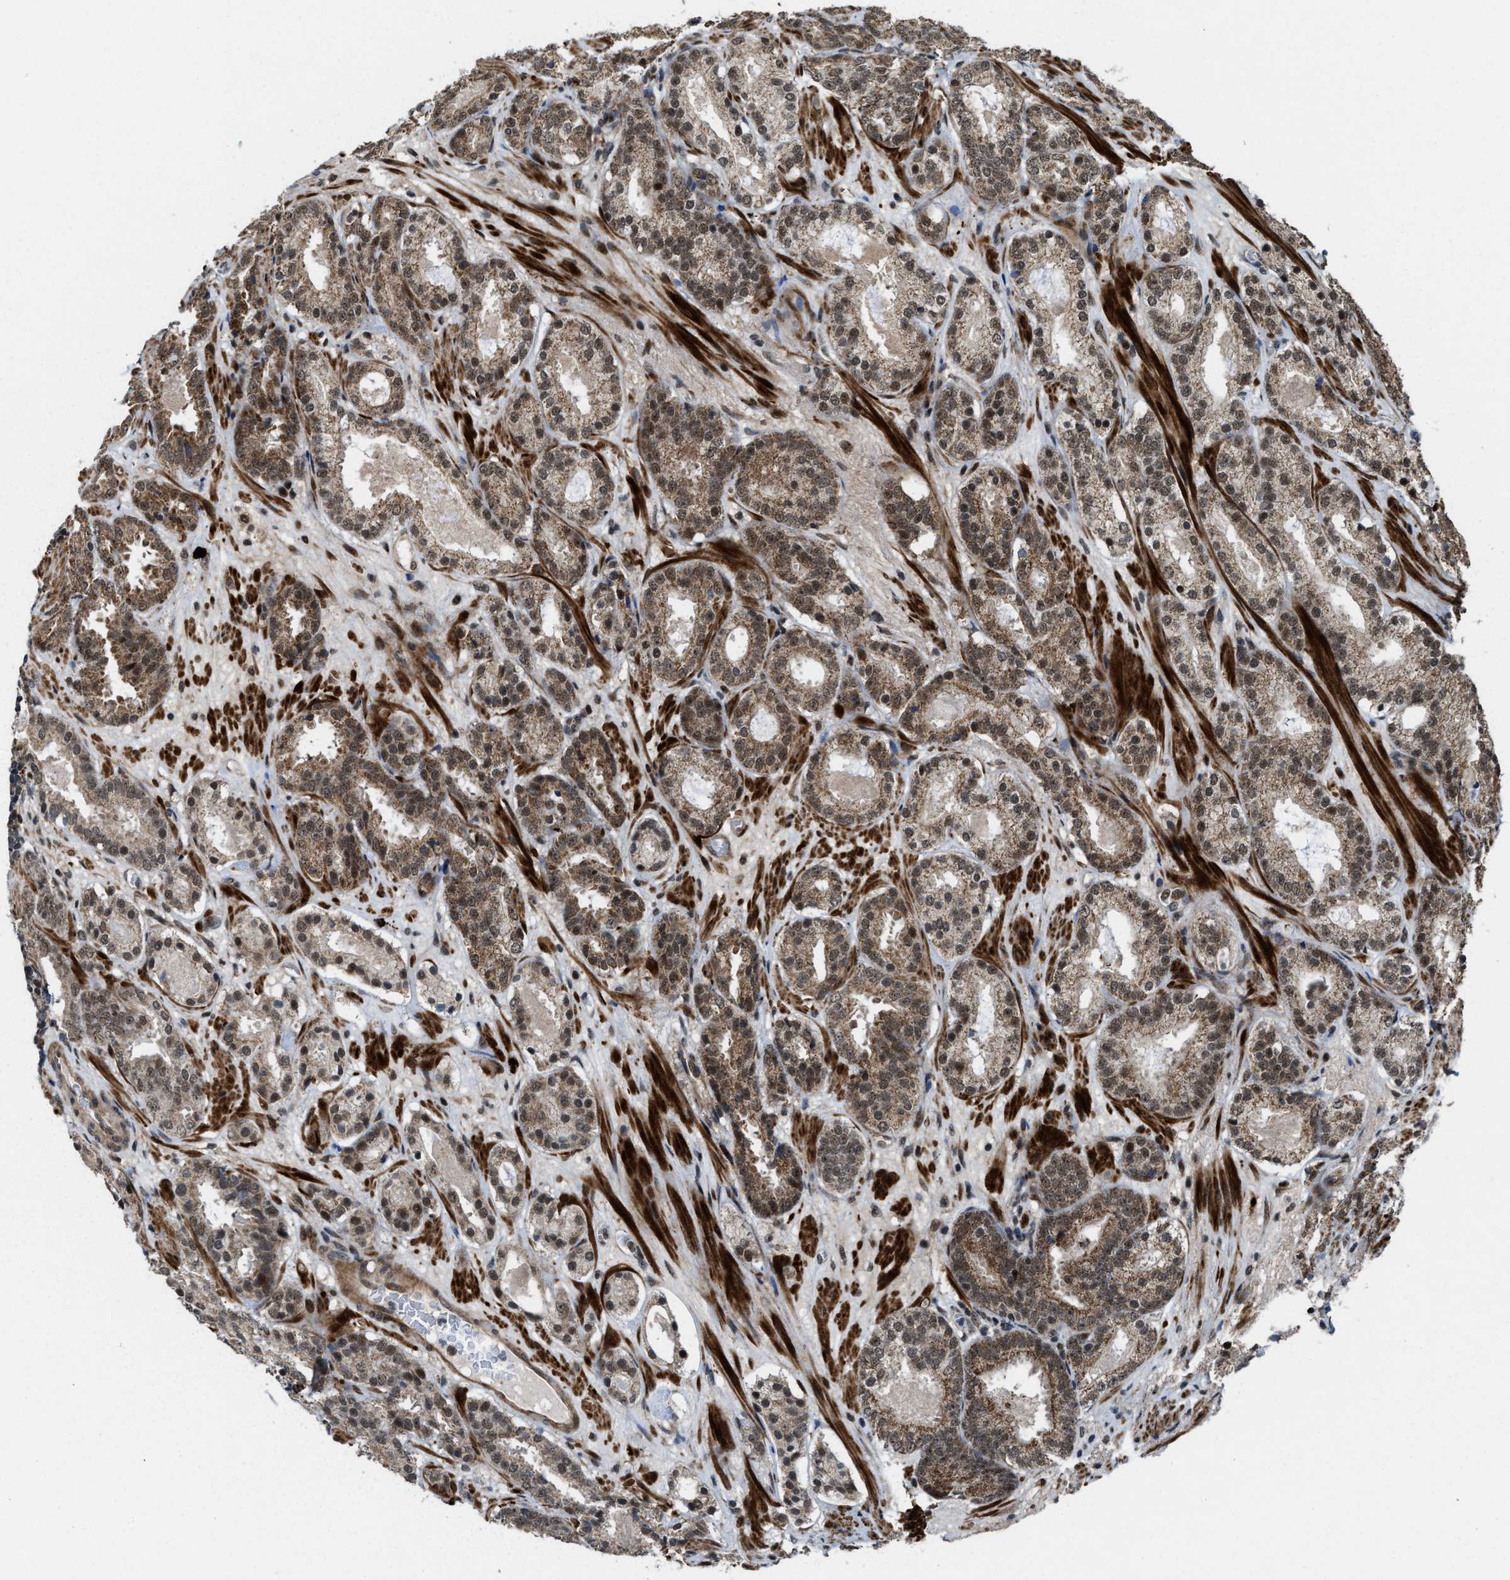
{"staining": {"intensity": "weak", "quantity": ">75%", "location": "cytoplasmic/membranous,nuclear"}, "tissue": "prostate cancer", "cell_type": "Tumor cells", "image_type": "cancer", "snomed": [{"axis": "morphology", "description": "Adenocarcinoma, Low grade"}, {"axis": "topography", "description": "Prostate"}], "caption": "A brown stain shows weak cytoplasmic/membranous and nuclear staining of a protein in prostate low-grade adenocarcinoma tumor cells.", "gene": "ZNF250", "patient": {"sex": "male", "age": 69}}